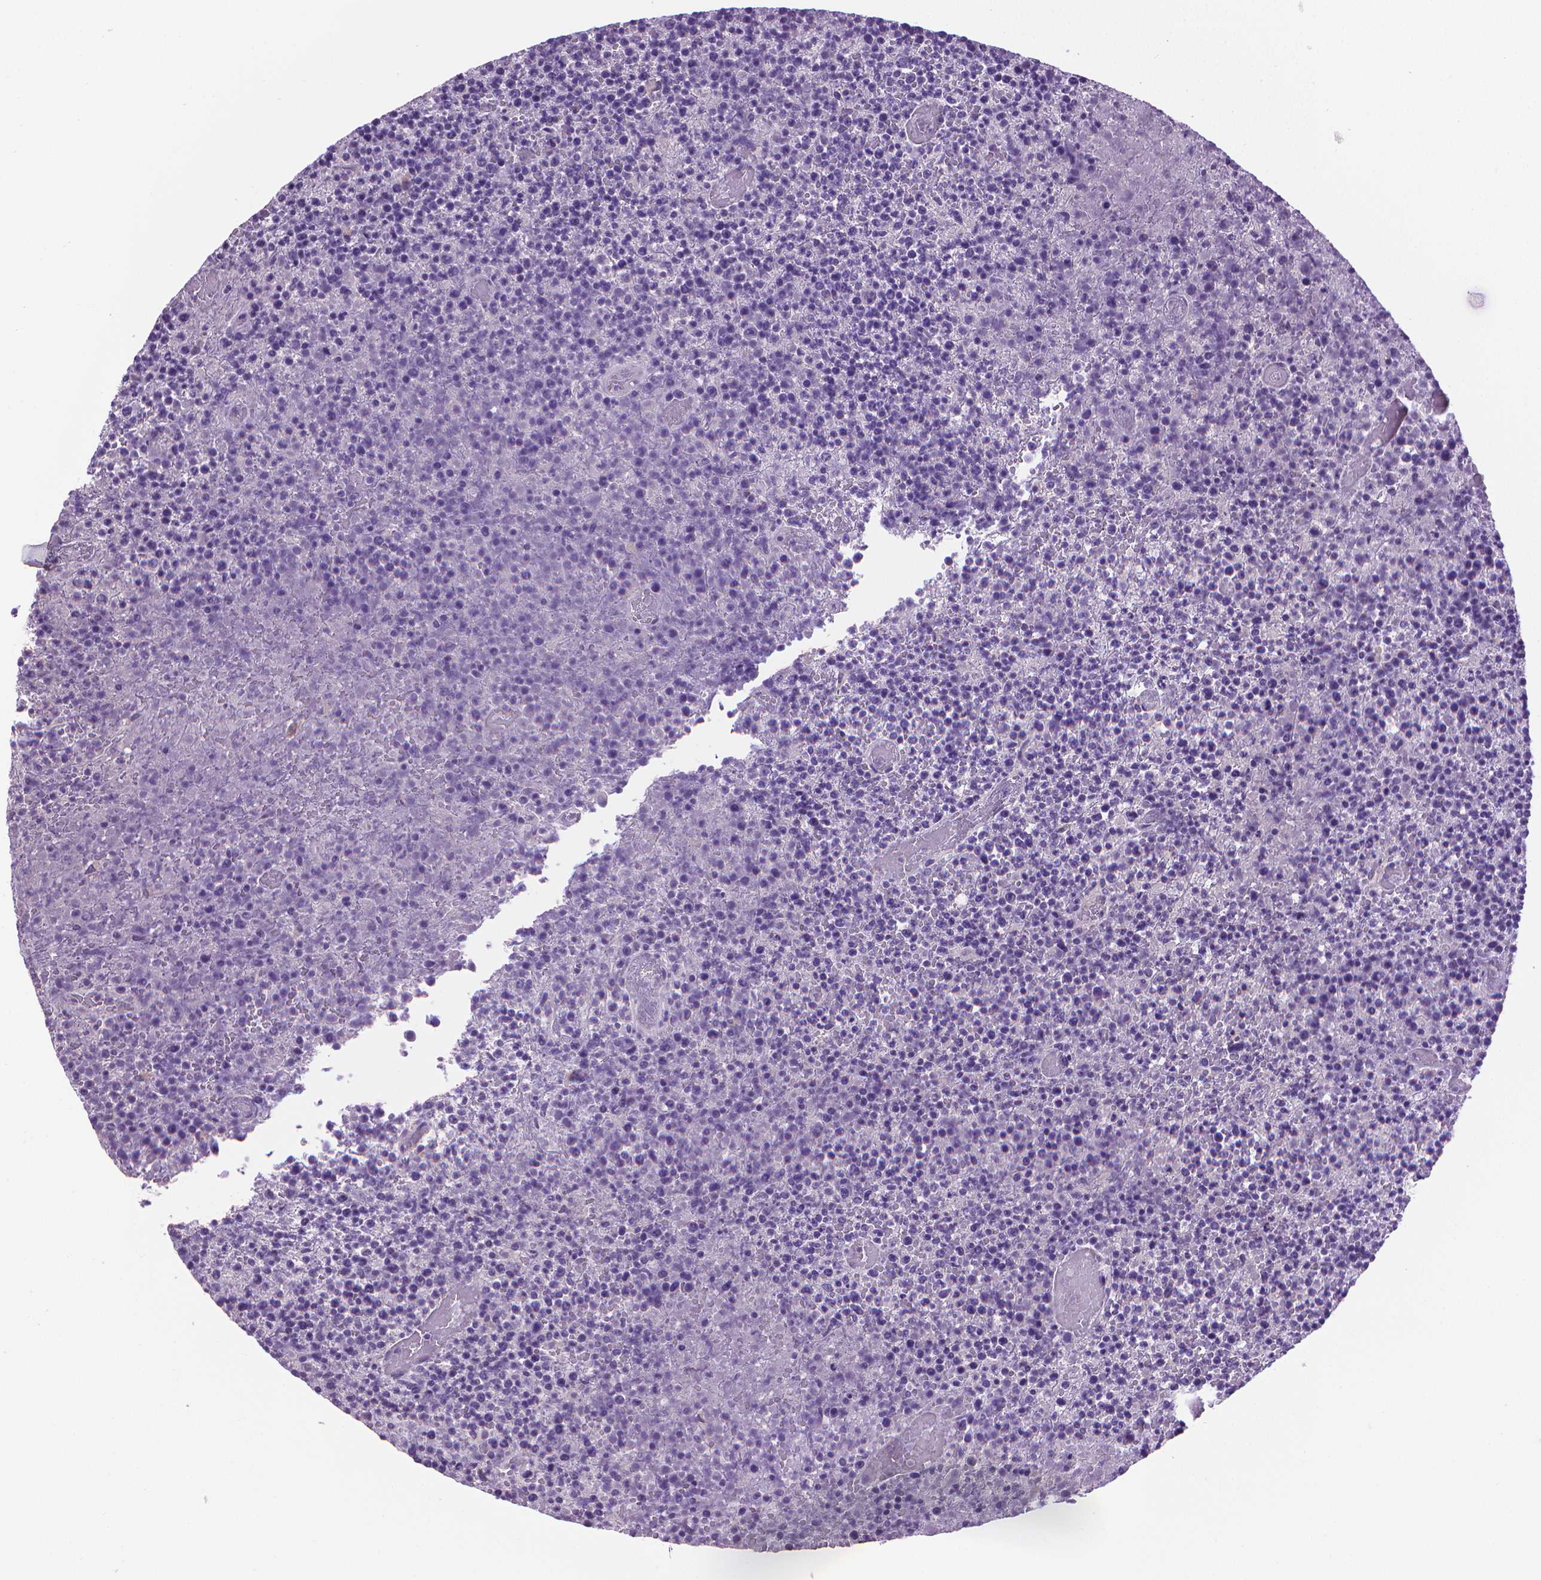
{"staining": {"intensity": "negative", "quantity": "none", "location": "none"}, "tissue": "lymphoma", "cell_type": "Tumor cells", "image_type": "cancer", "snomed": [{"axis": "morphology", "description": "Malignant lymphoma, non-Hodgkin's type, High grade"}, {"axis": "topography", "description": "Lymph node"}], "caption": "Human lymphoma stained for a protein using immunohistochemistry (IHC) shows no staining in tumor cells.", "gene": "PNMA2", "patient": {"sex": "male", "age": 13}}